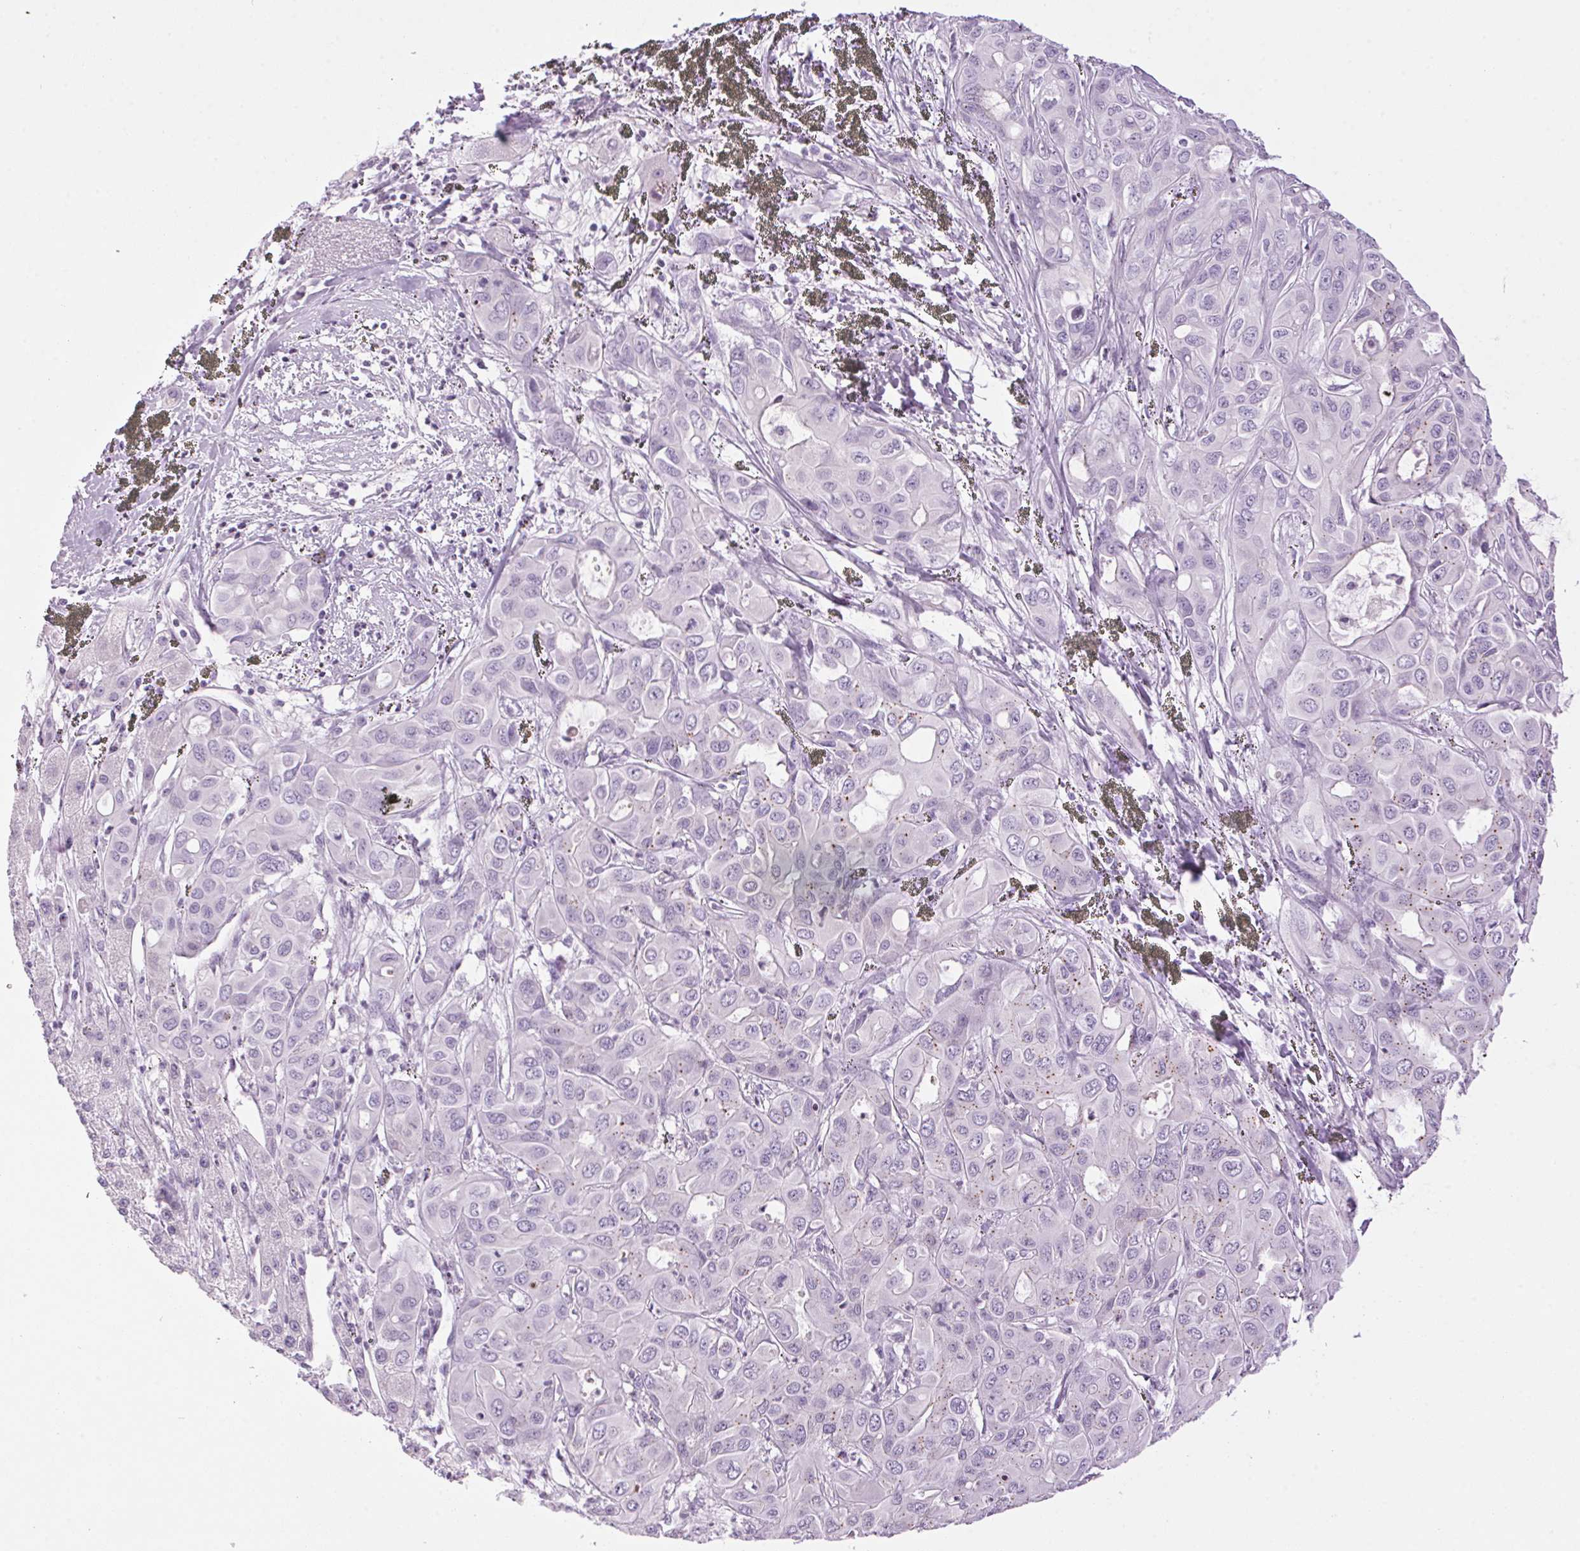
{"staining": {"intensity": "negative", "quantity": "none", "location": "none"}, "tissue": "liver cancer", "cell_type": "Tumor cells", "image_type": "cancer", "snomed": [{"axis": "morphology", "description": "Cholangiocarcinoma"}, {"axis": "topography", "description": "Liver"}], "caption": "Cholangiocarcinoma (liver) stained for a protein using immunohistochemistry (IHC) displays no staining tumor cells.", "gene": "TMEM88B", "patient": {"sex": "female", "age": 60}}